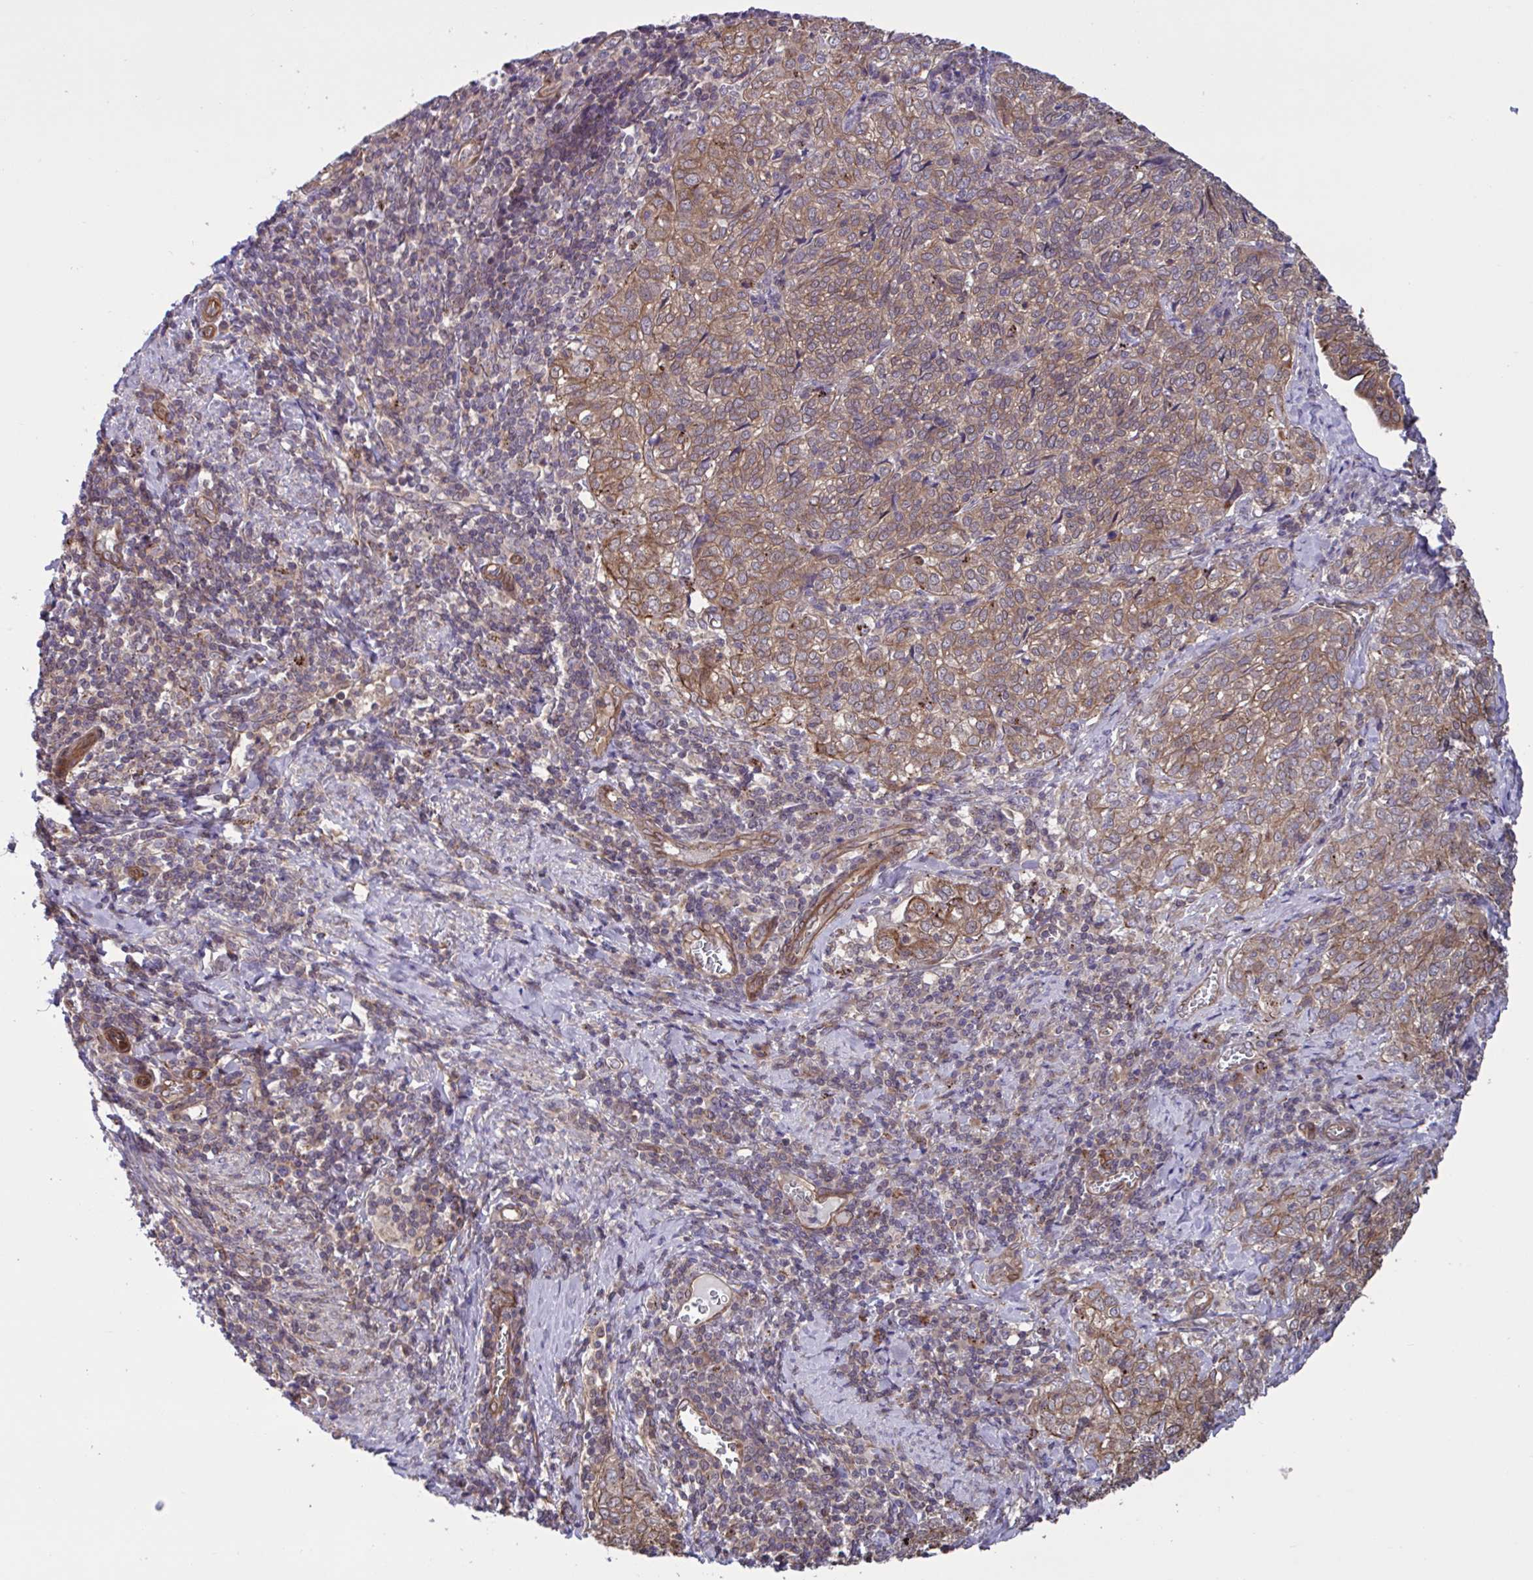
{"staining": {"intensity": "moderate", "quantity": ">75%", "location": "cytoplasmic/membranous"}, "tissue": "cervical cancer", "cell_type": "Tumor cells", "image_type": "cancer", "snomed": [{"axis": "morphology", "description": "Normal tissue, NOS"}, {"axis": "morphology", "description": "Squamous cell carcinoma, NOS"}, {"axis": "topography", "description": "Vagina"}, {"axis": "topography", "description": "Cervix"}], "caption": "Immunohistochemistry (IHC) staining of squamous cell carcinoma (cervical), which demonstrates medium levels of moderate cytoplasmic/membranous expression in approximately >75% of tumor cells indicating moderate cytoplasmic/membranous protein expression. The staining was performed using DAB (3,3'-diaminobenzidine) (brown) for protein detection and nuclei were counterstained in hematoxylin (blue).", "gene": "GLTP", "patient": {"sex": "female", "age": 45}}